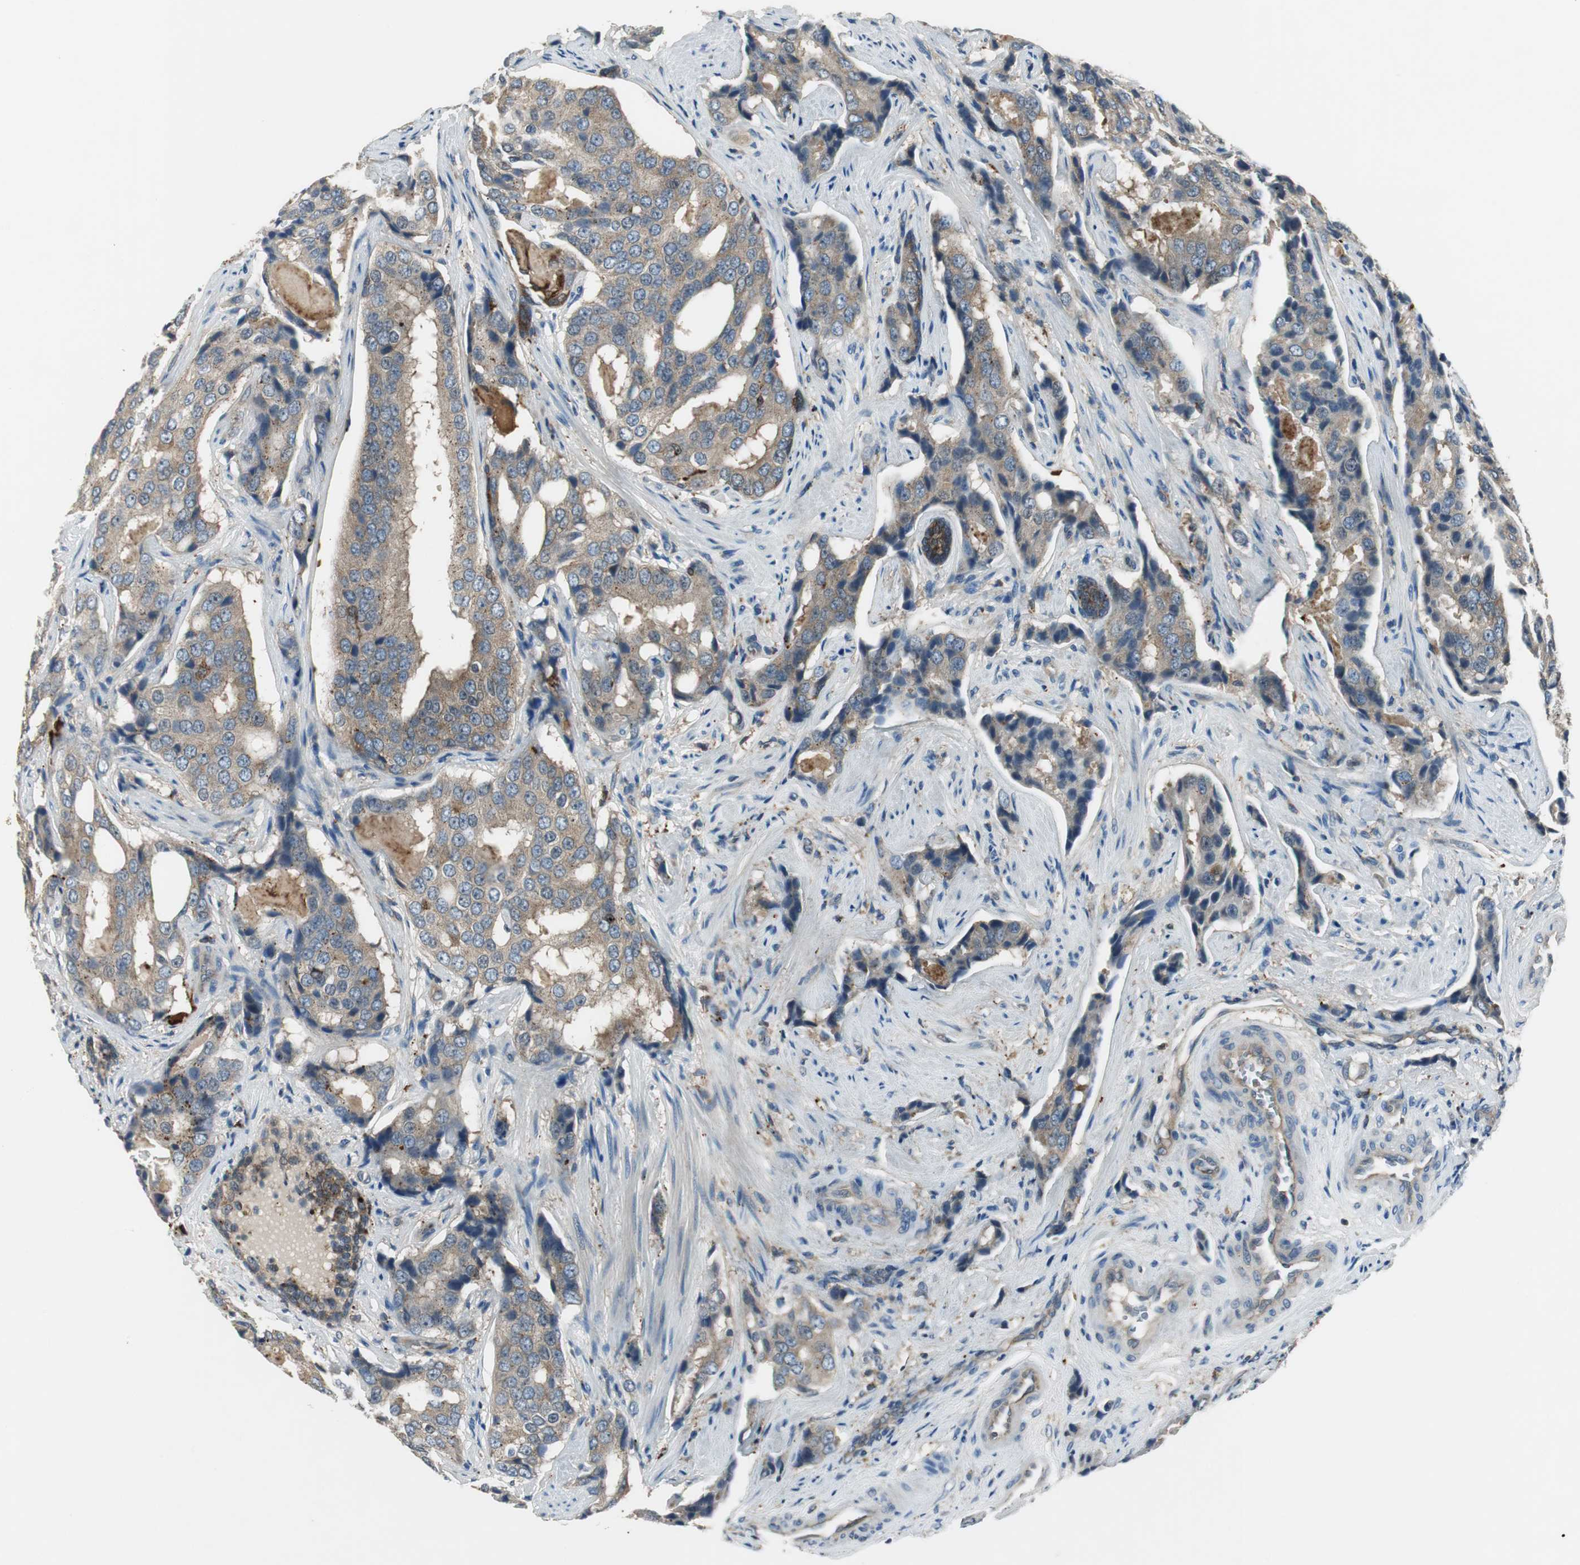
{"staining": {"intensity": "weak", "quantity": ">75%", "location": "cytoplasmic/membranous"}, "tissue": "prostate cancer", "cell_type": "Tumor cells", "image_type": "cancer", "snomed": [{"axis": "morphology", "description": "Adenocarcinoma, High grade"}, {"axis": "topography", "description": "Prostate"}], "caption": "Protein expression analysis of prostate cancer (high-grade adenocarcinoma) exhibits weak cytoplasmic/membranous positivity in about >75% of tumor cells.", "gene": "NCK1", "patient": {"sex": "male", "age": 58}}